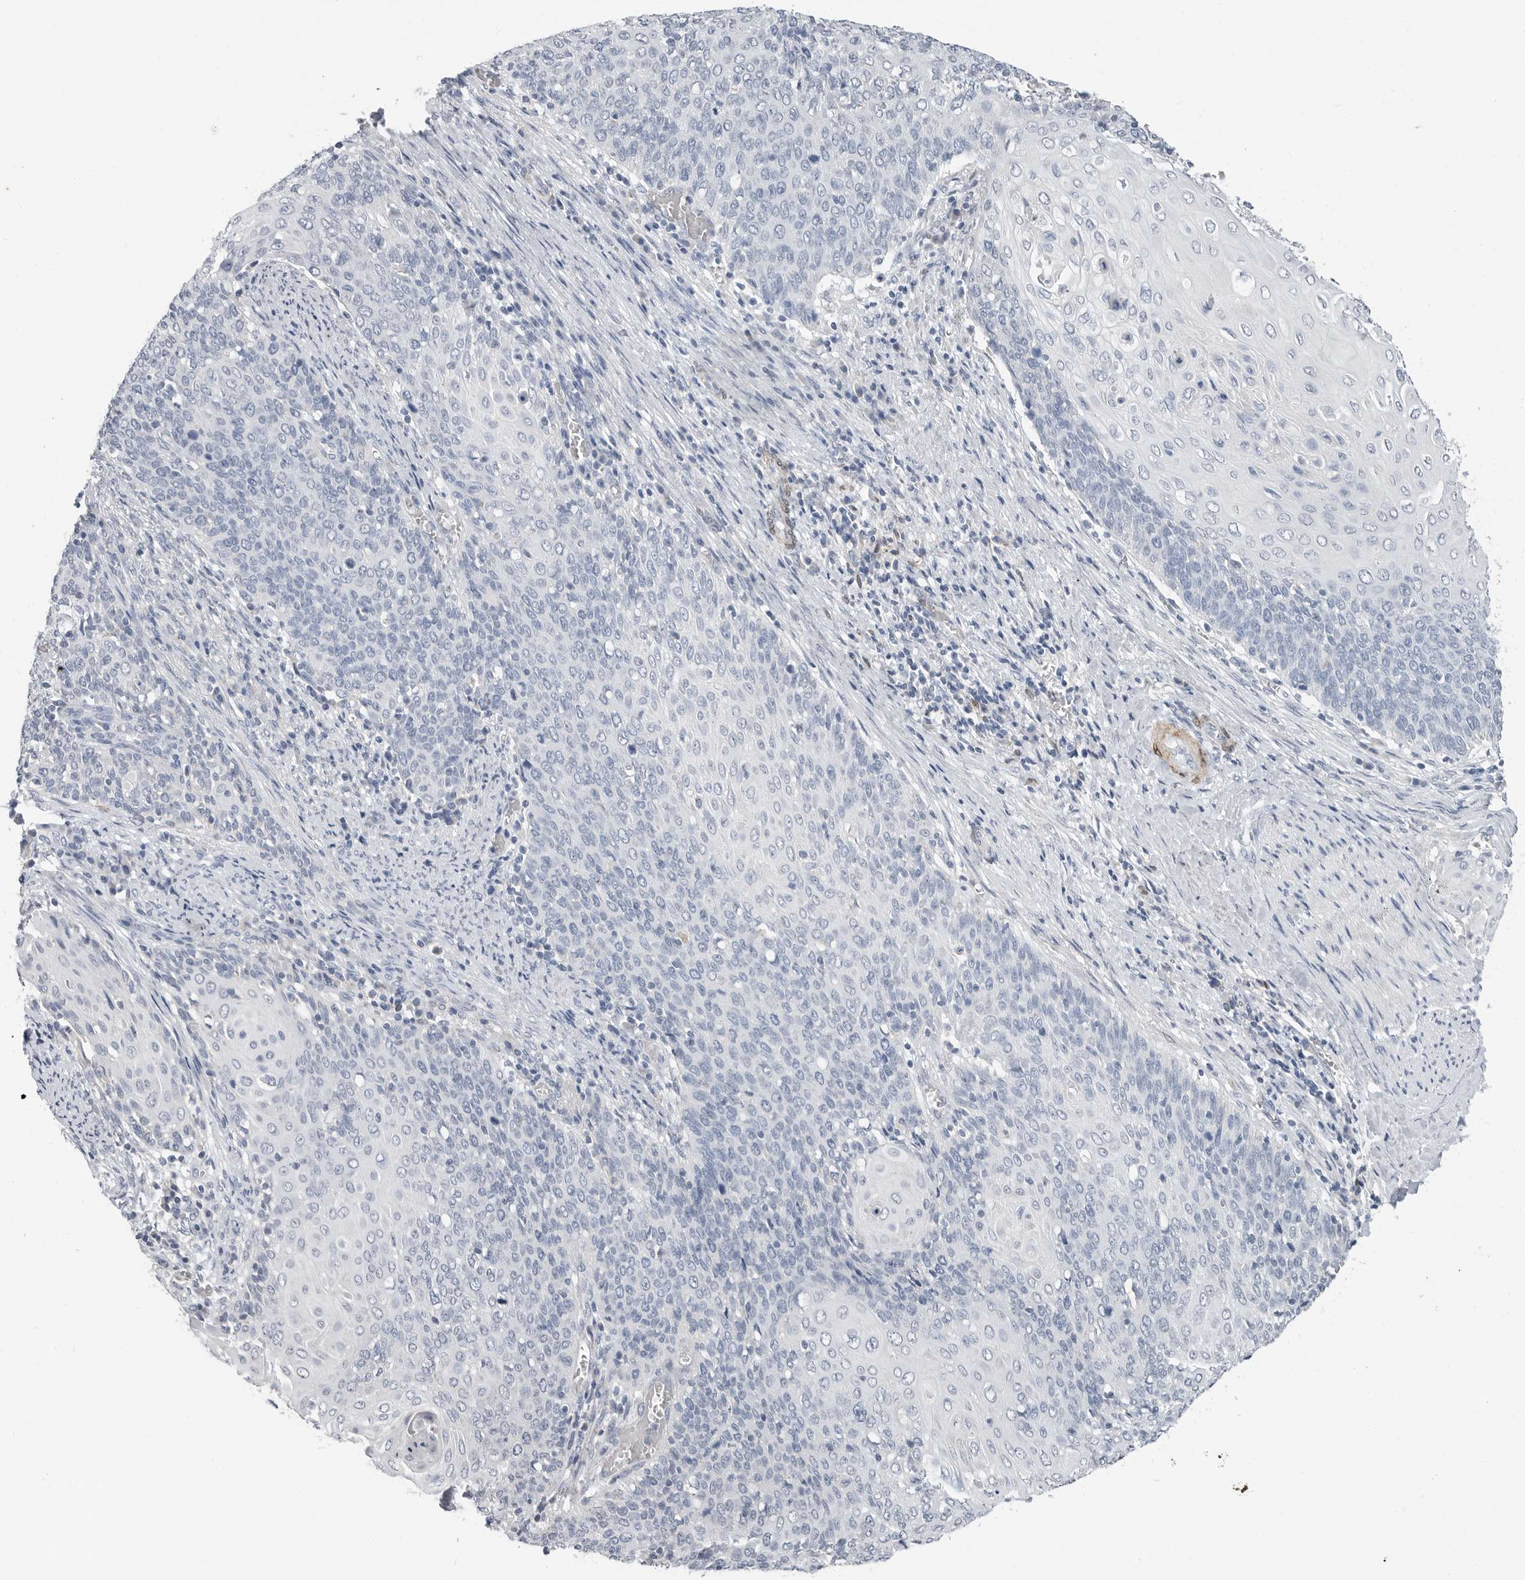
{"staining": {"intensity": "negative", "quantity": "none", "location": "none"}, "tissue": "cervical cancer", "cell_type": "Tumor cells", "image_type": "cancer", "snomed": [{"axis": "morphology", "description": "Squamous cell carcinoma, NOS"}, {"axis": "topography", "description": "Cervix"}], "caption": "High power microscopy image of an immunohistochemistry histopathology image of squamous cell carcinoma (cervical), revealing no significant staining in tumor cells.", "gene": "PLN", "patient": {"sex": "female", "age": 39}}